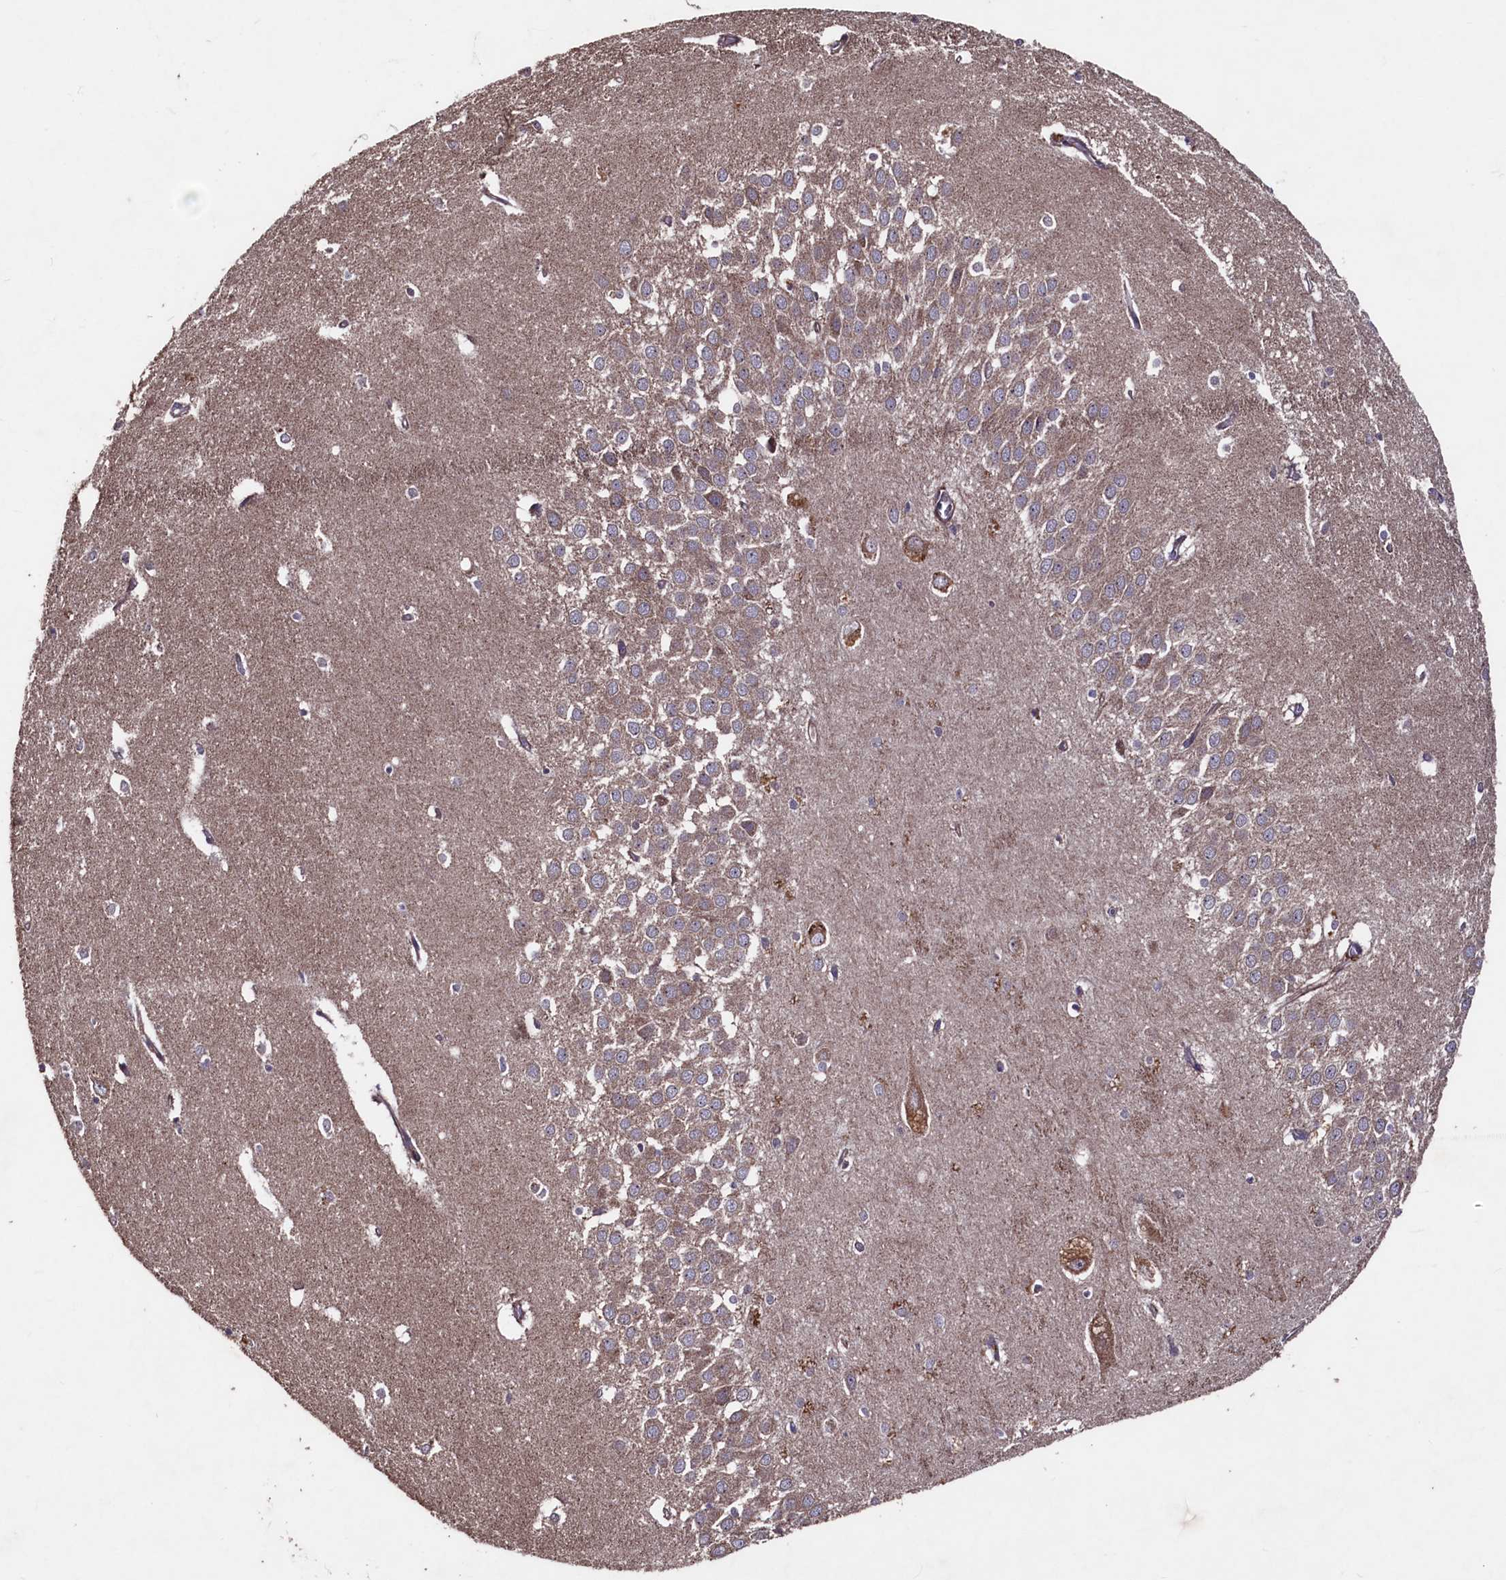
{"staining": {"intensity": "weak", "quantity": "<25%", "location": "cytoplasmic/membranous"}, "tissue": "hippocampus", "cell_type": "Glial cells", "image_type": "normal", "snomed": [{"axis": "morphology", "description": "Normal tissue, NOS"}, {"axis": "topography", "description": "Hippocampus"}], "caption": "IHC of benign hippocampus reveals no staining in glial cells. (IHC, brightfield microscopy, high magnification).", "gene": "MYO1H", "patient": {"sex": "female", "age": 64}}